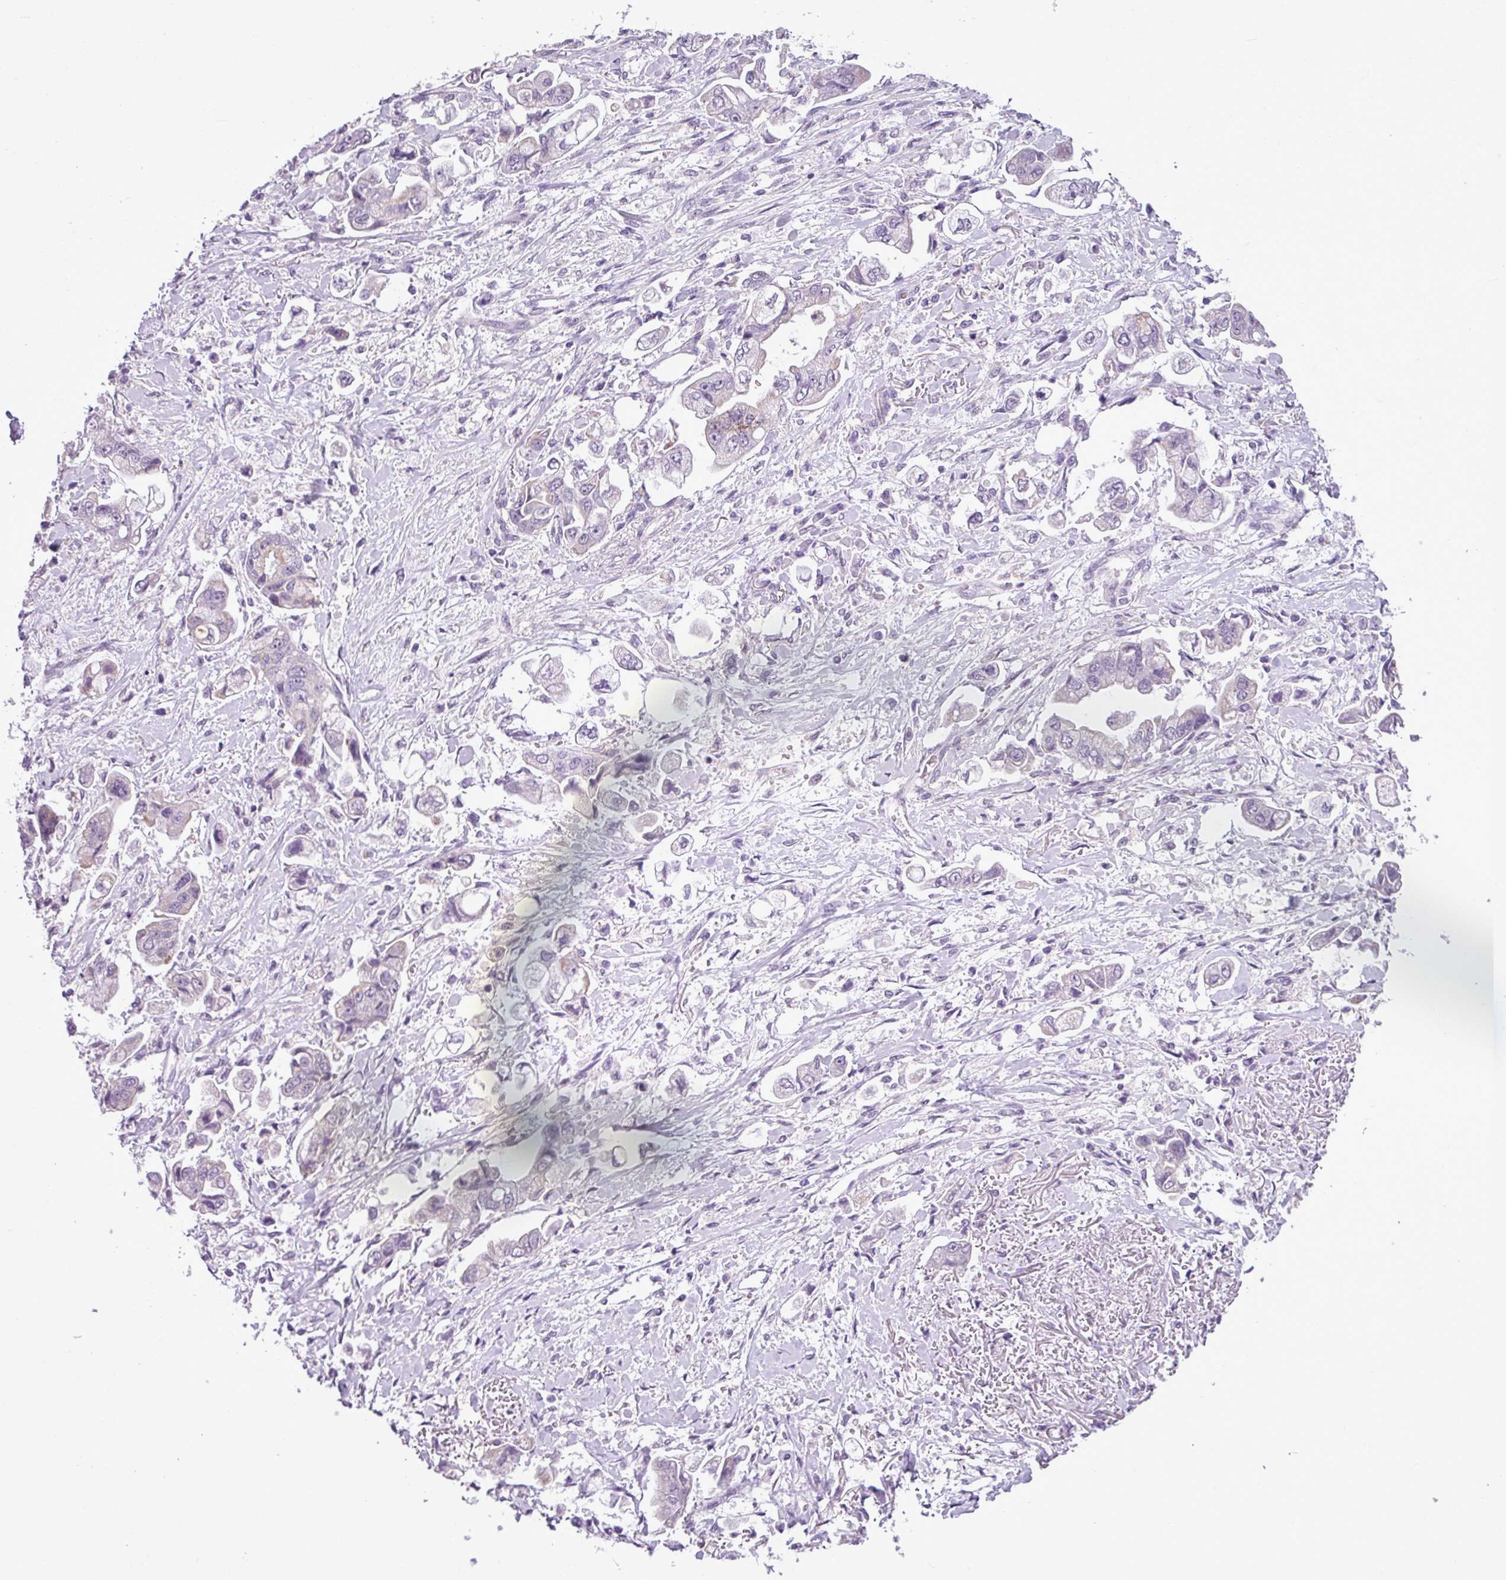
{"staining": {"intensity": "negative", "quantity": "none", "location": "none"}, "tissue": "stomach cancer", "cell_type": "Tumor cells", "image_type": "cancer", "snomed": [{"axis": "morphology", "description": "Adenocarcinoma, NOS"}, {"axis": "topography", "description": "Stomach"}], "caption": "DAB immunohistochemical staining of stomach cancer (adenocarcinoma) demonstrates no significant expression in tumor cells. (IHC, brightfield microscopy, high magnification).", "gene": "ALDH2", "patient": {"sex": "male", "age": 62}}